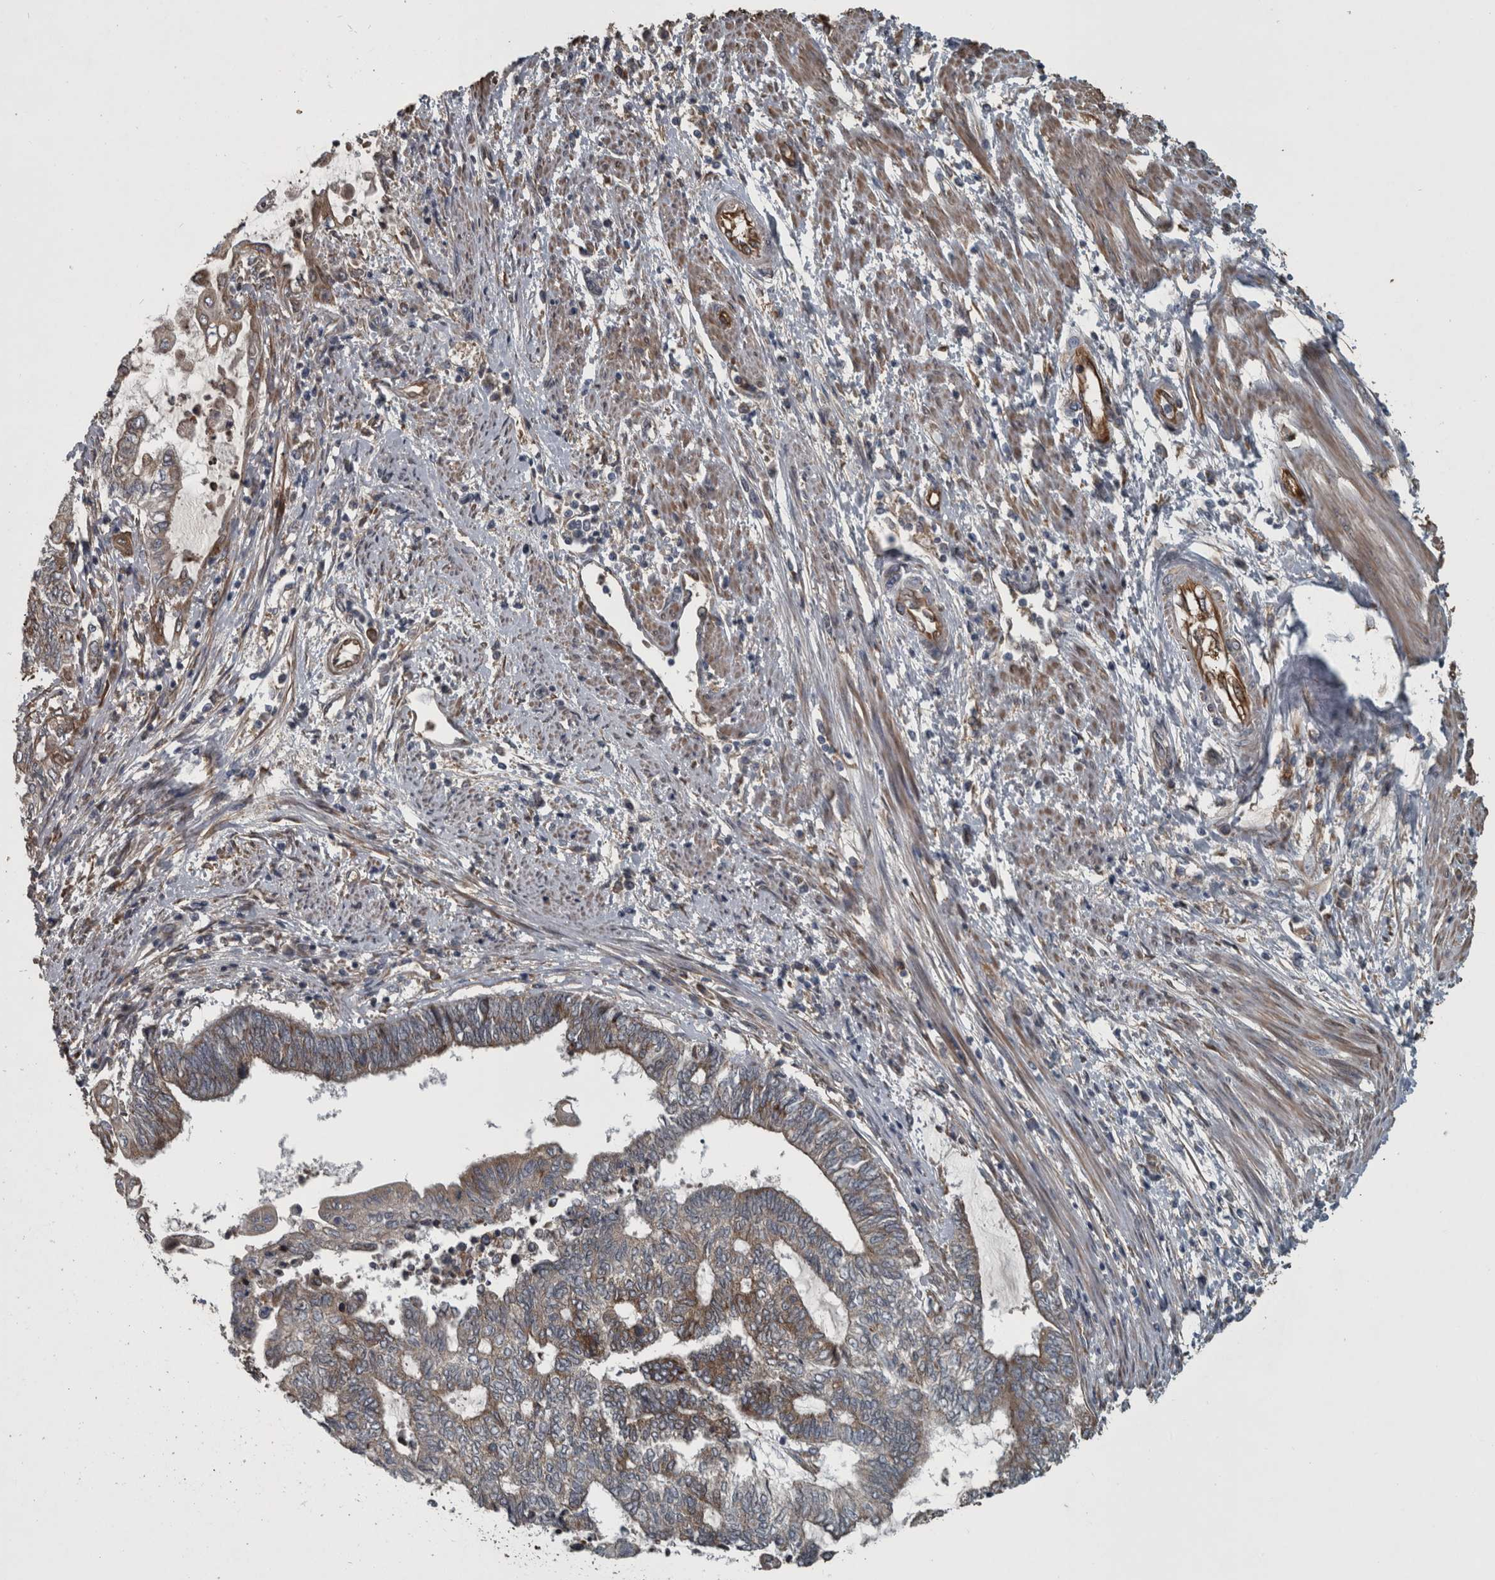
{"staining": {"intensity": "moderate", "quantity": "25%-75%", "location": "cytoplasmic/membranous"}, "tissue": "endometrial cancer", "cell_type": "Tumor cells", "image_type": "cancer", "snomed": [{"axis": "morphology", "description": "Adenocarcinoma, NOS"}, {"axis": "topography", "description": "Uterus"}, {"axis": "topography", "description": "Endometrium"}], "caption": "Immunohistochemical staining of adenocarcinoma (endometrial) shows moderate cytoplasmic/membranous protein positivity in about 25%-75% of tumor cells.", "gene": "EXOC8", "patient": {"sex": "female", "age": 70}}